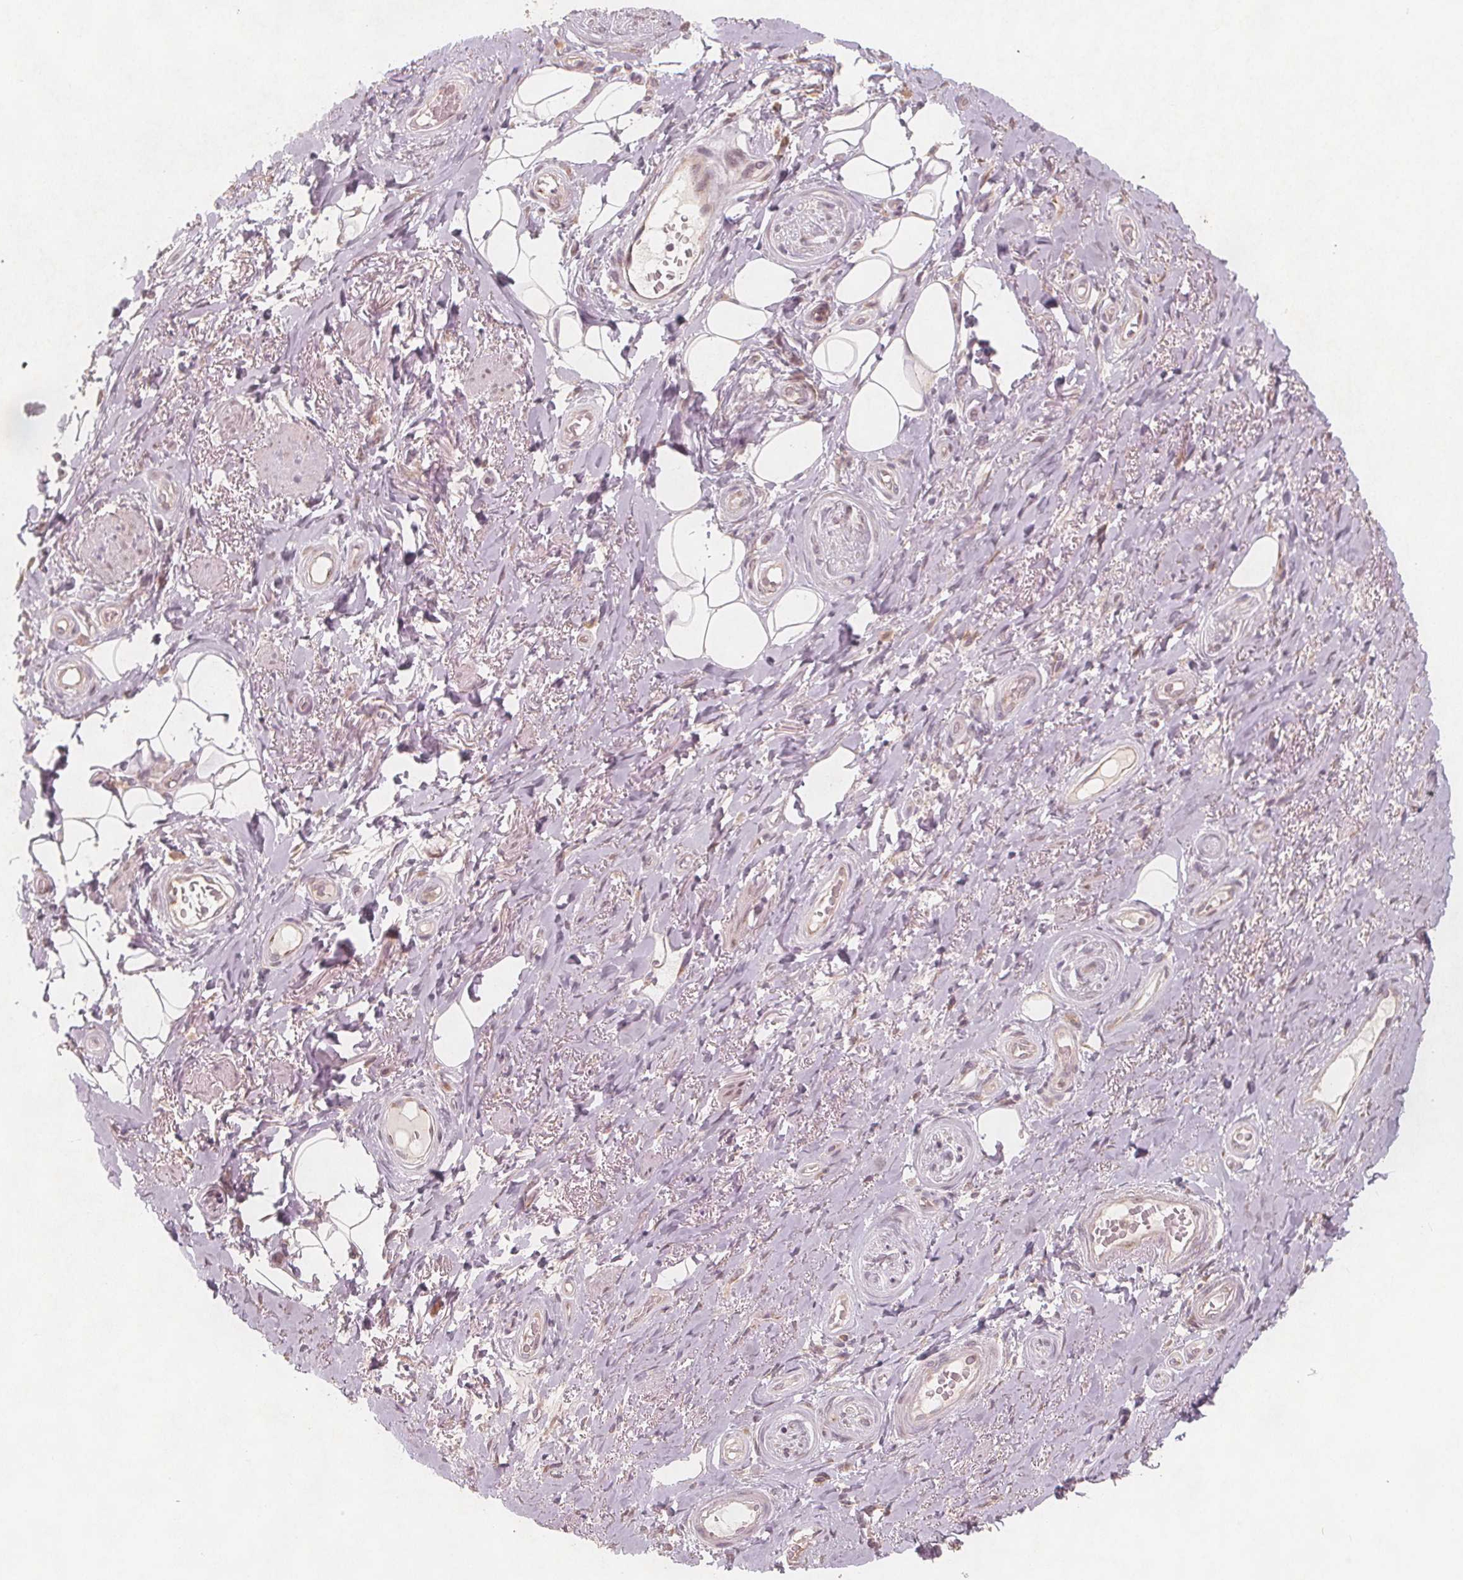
{"staining": {"intensity": "negative", "quantity": "none", "location": "none"}, "tissue": "adipose tissue", "cell_type": "Adipocytes", "image_type": "normal", "snomed": [{"axis": "morphology", "description": "Normal tissue, NOS"}, {"axis": "topography", "description": "Anal"}, {"axis": "topography", "description": "Peripheral nerve tissue"}], "caption": "This is a photomicrograph of immunohistochemistry staining of unremarkable adipose tissue, which shows no staining in adipocytes. The staining is performed using DAB brown chromogen with nuclei counter-stained in using hematoxylin.", "gene": "NCSTN", "patient": {"sex": "male", "age": 53}}